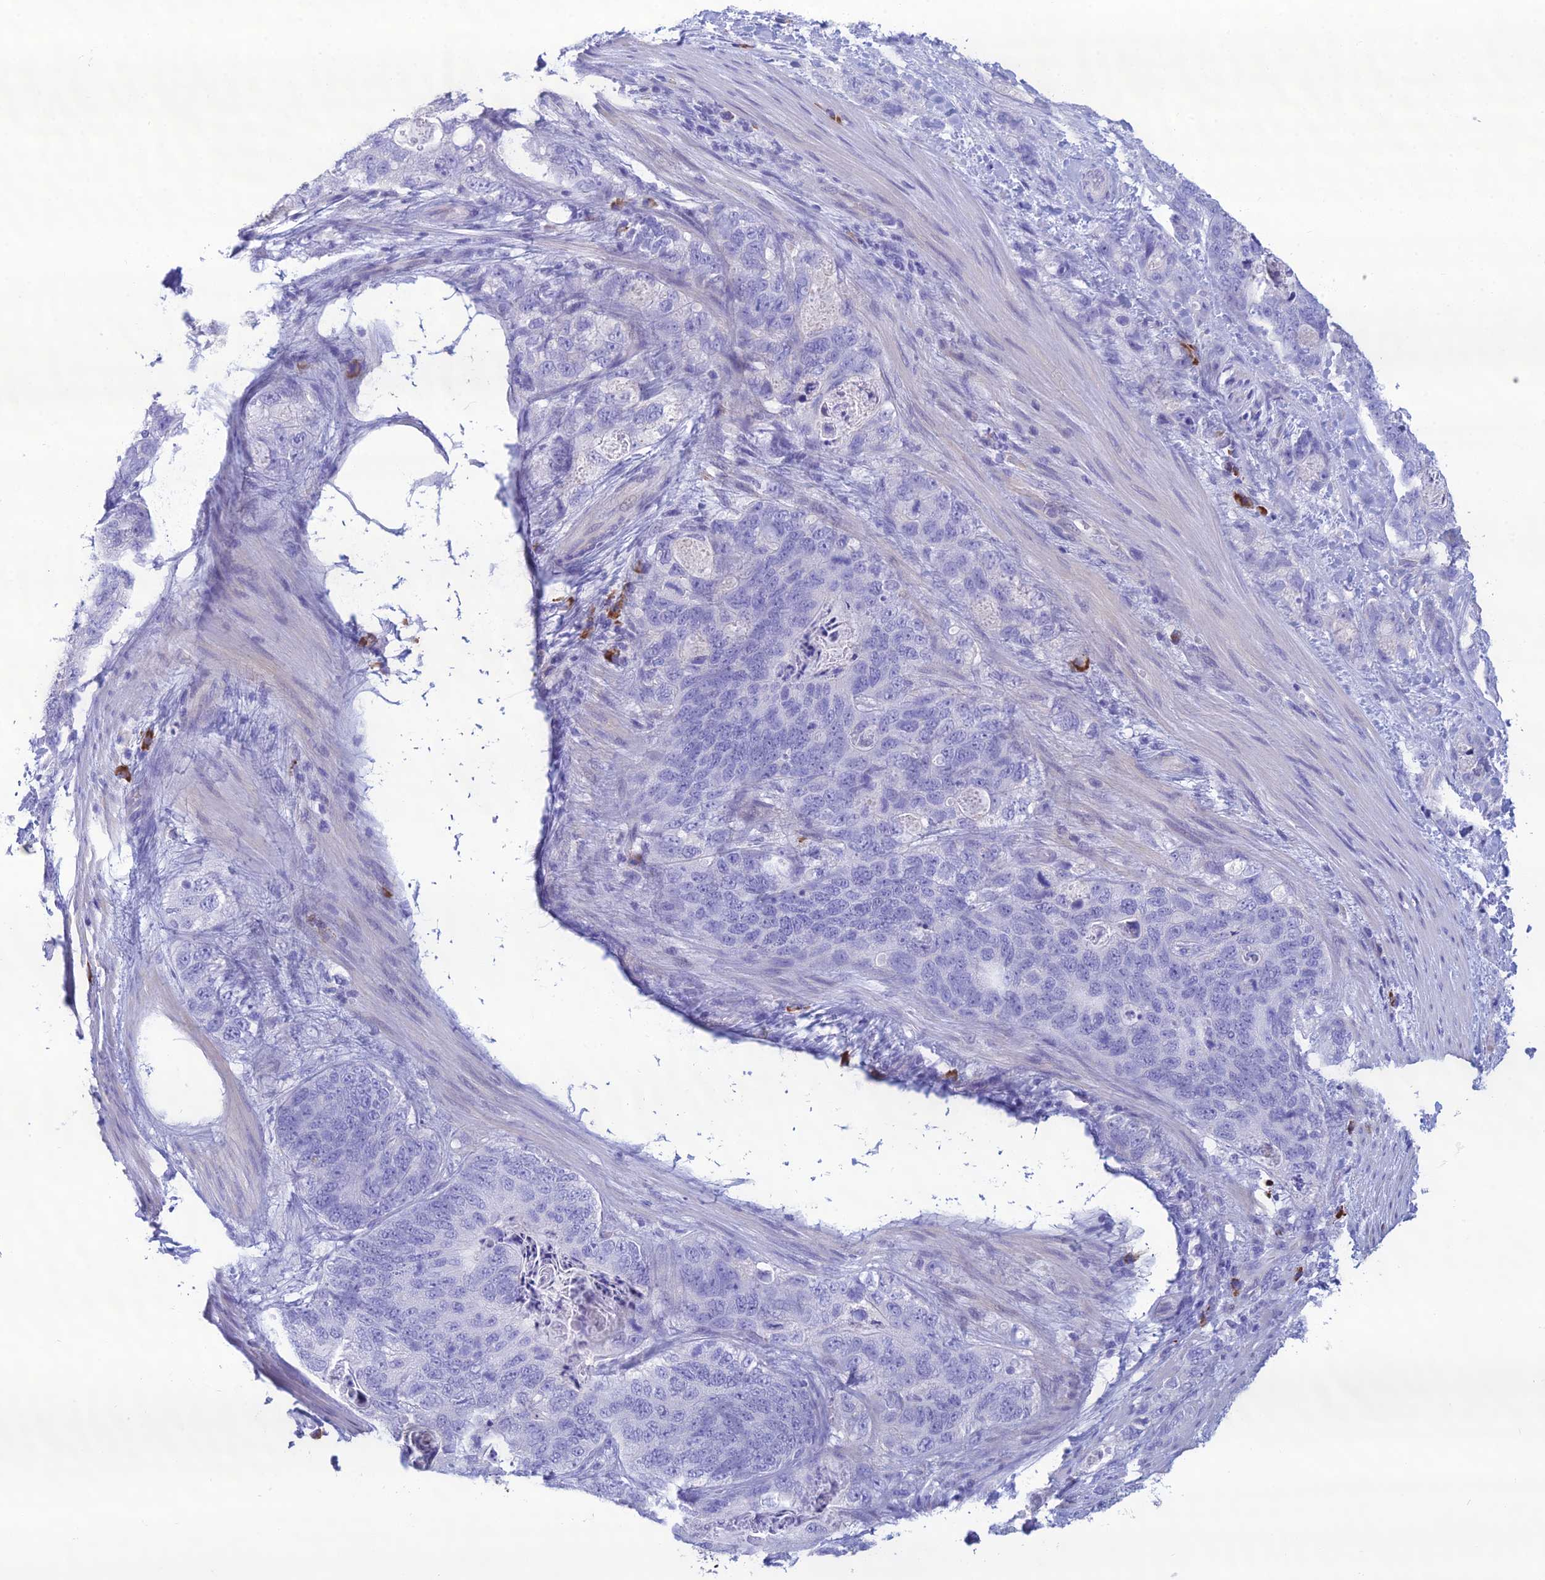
{"staining": {"intensity": "negative", "quantity": "none", "location": "none"}, "tissue": "stomach cancer", "cell_type": "Tumor cells", "image_type": "cancer", "snomed": [{"axis": "morphology", "description": "Normal tissue, NOS"}, {"axis": "morphology", "description": "Adenocarcinoma, NOS"}, {"axis": "topography", "description": "Stomach"}], "caption": "Immunohistochemistry (IHC) photomicrograph of stomach cancer (adenocarcinoma) stained for a protein (brown), which exhibits no staining in tumor cells.", "gene": "CRB2", "patient": {"sex": "female", "age": 89}}